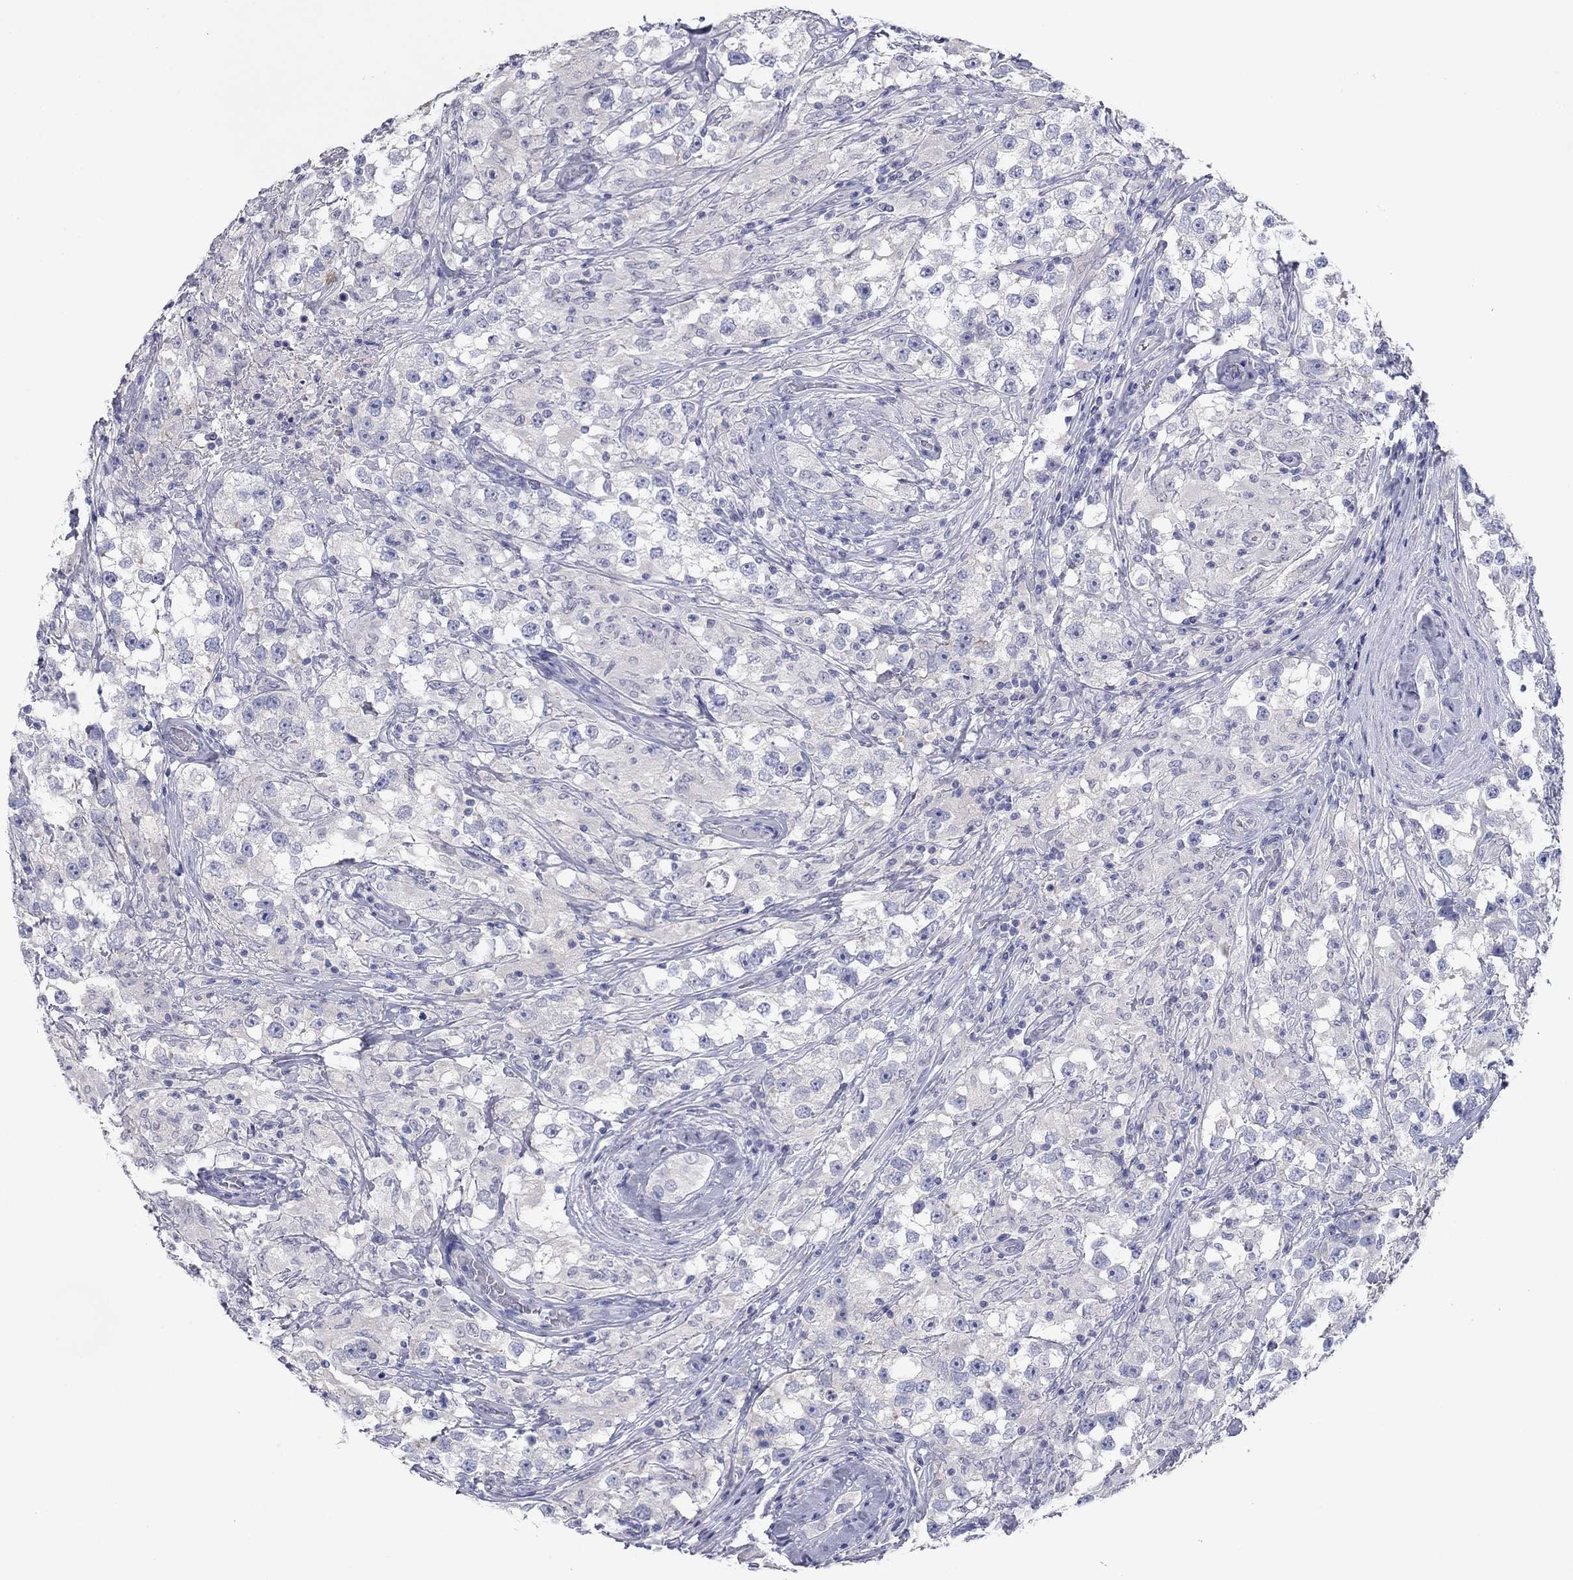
{"staining": {"intensity": "negative", "quantity": "none", "location": "none"}, "tissue": "testis cancer", "cell_type": "Tumor cells", "image_type": "cancer", "snomed": [{"axis": "morphology", "description": "Seminoma, NOS"}, {"axis": "topography", "description": "Testis"}], "caption": "The image shows no staining of tumor cells in seminoma (testis).", "gene": "PLS1", "patient": {"sex": "male", "age": 46}}